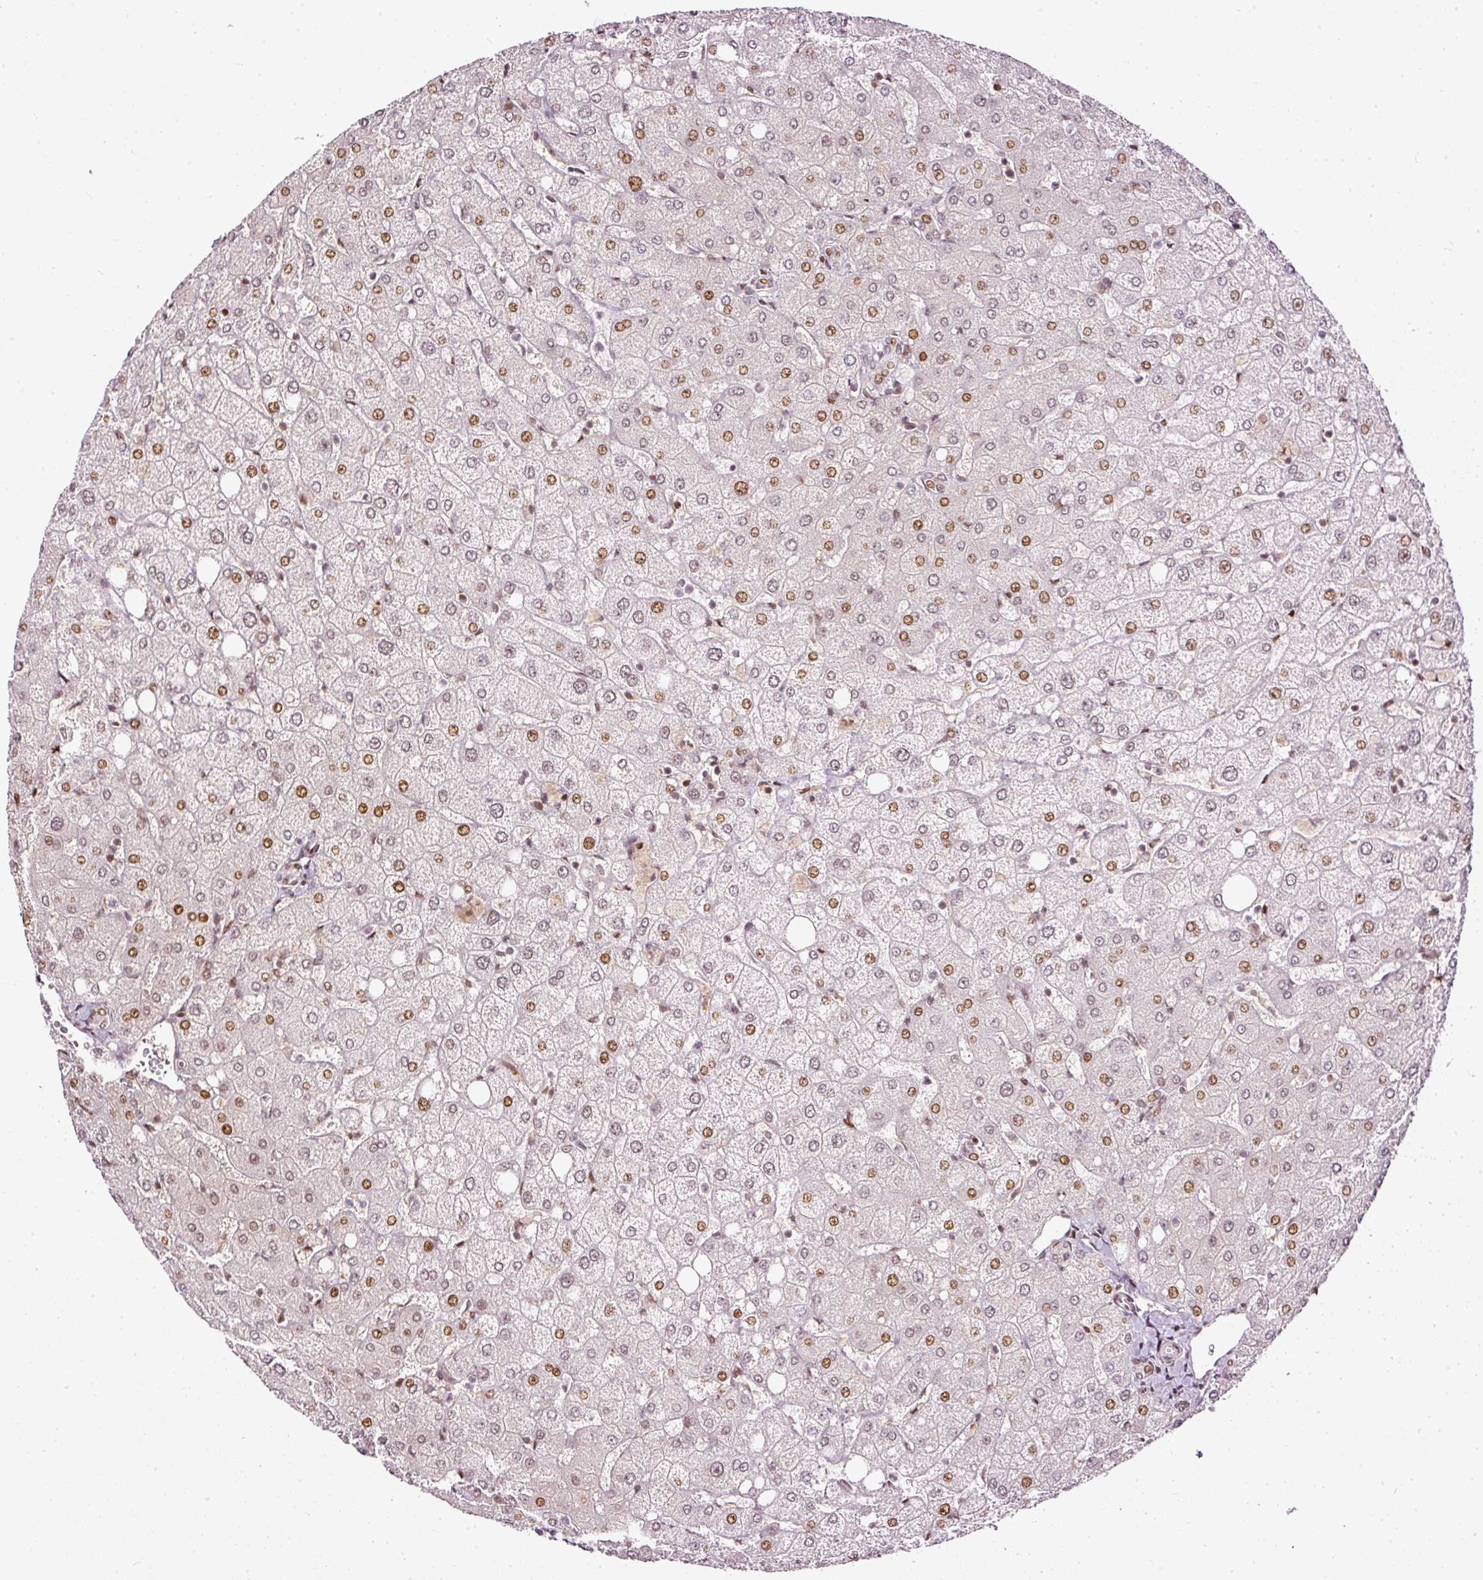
{"staining": {"intensity": "moderate", "quantity": "25%-75%", "location": "nuclear"}, "tissue": "liver", "cell_type": "Cholangiocytes", "image_type": "normal", "snomed": [{"axis": "morphology", "description": "Normal tissue, NOS"}, {"axis": "topography", "description": "Liver"}], "caption": "A histopathology image of human liver stained for a protein reveals moderate nuclear brown staining in cholangiocytes.", "gene": "ZNF778", "patient": {"sex": "female", "age": 54}}